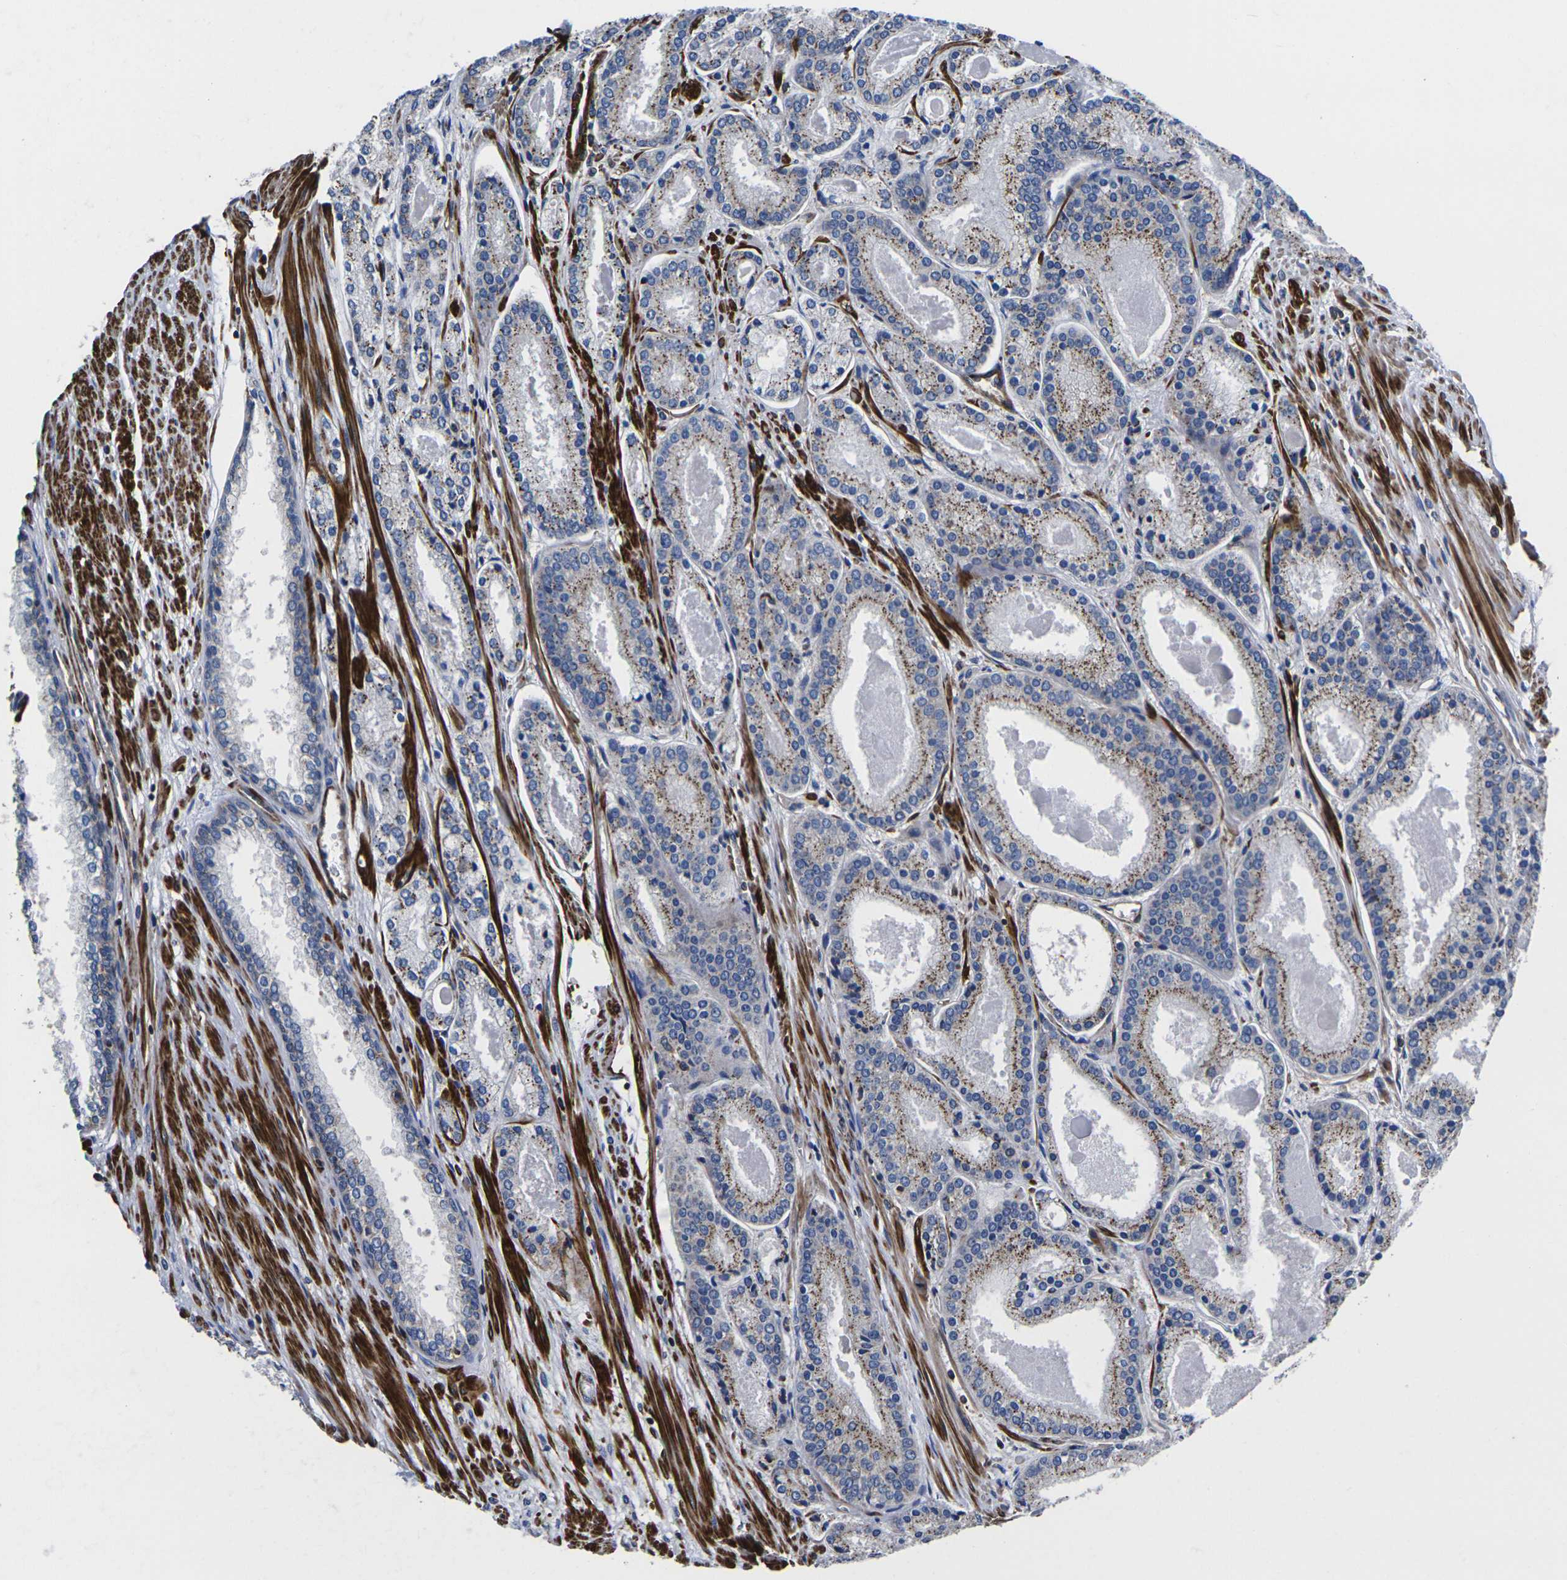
{"staining": {"intensity": "moderate", "quantity": ">75%", "location": "cytoplasmic/membranous"}, "tissue": "prostate cancer", "cell_type": "Tumor cells", "image_type": "cancer", "snomed": [{"axis": "morphology", "description": "Adenocarcinoma, Low grade"}, {"axis": "topography", "description": "Prostate"}], "caption": "Moderate cytoplasmic/membranous staining is seen in approximately >75% of tumor cells in prostate cancer (adenocarcinoma (low-grade)). The staining was performed using DAB, with brown indicating positive protein expression. Nuclei are stained blue with hematoxylin.", "gene": "GPR4", "patient": {"sex": "male", "age": 59}}